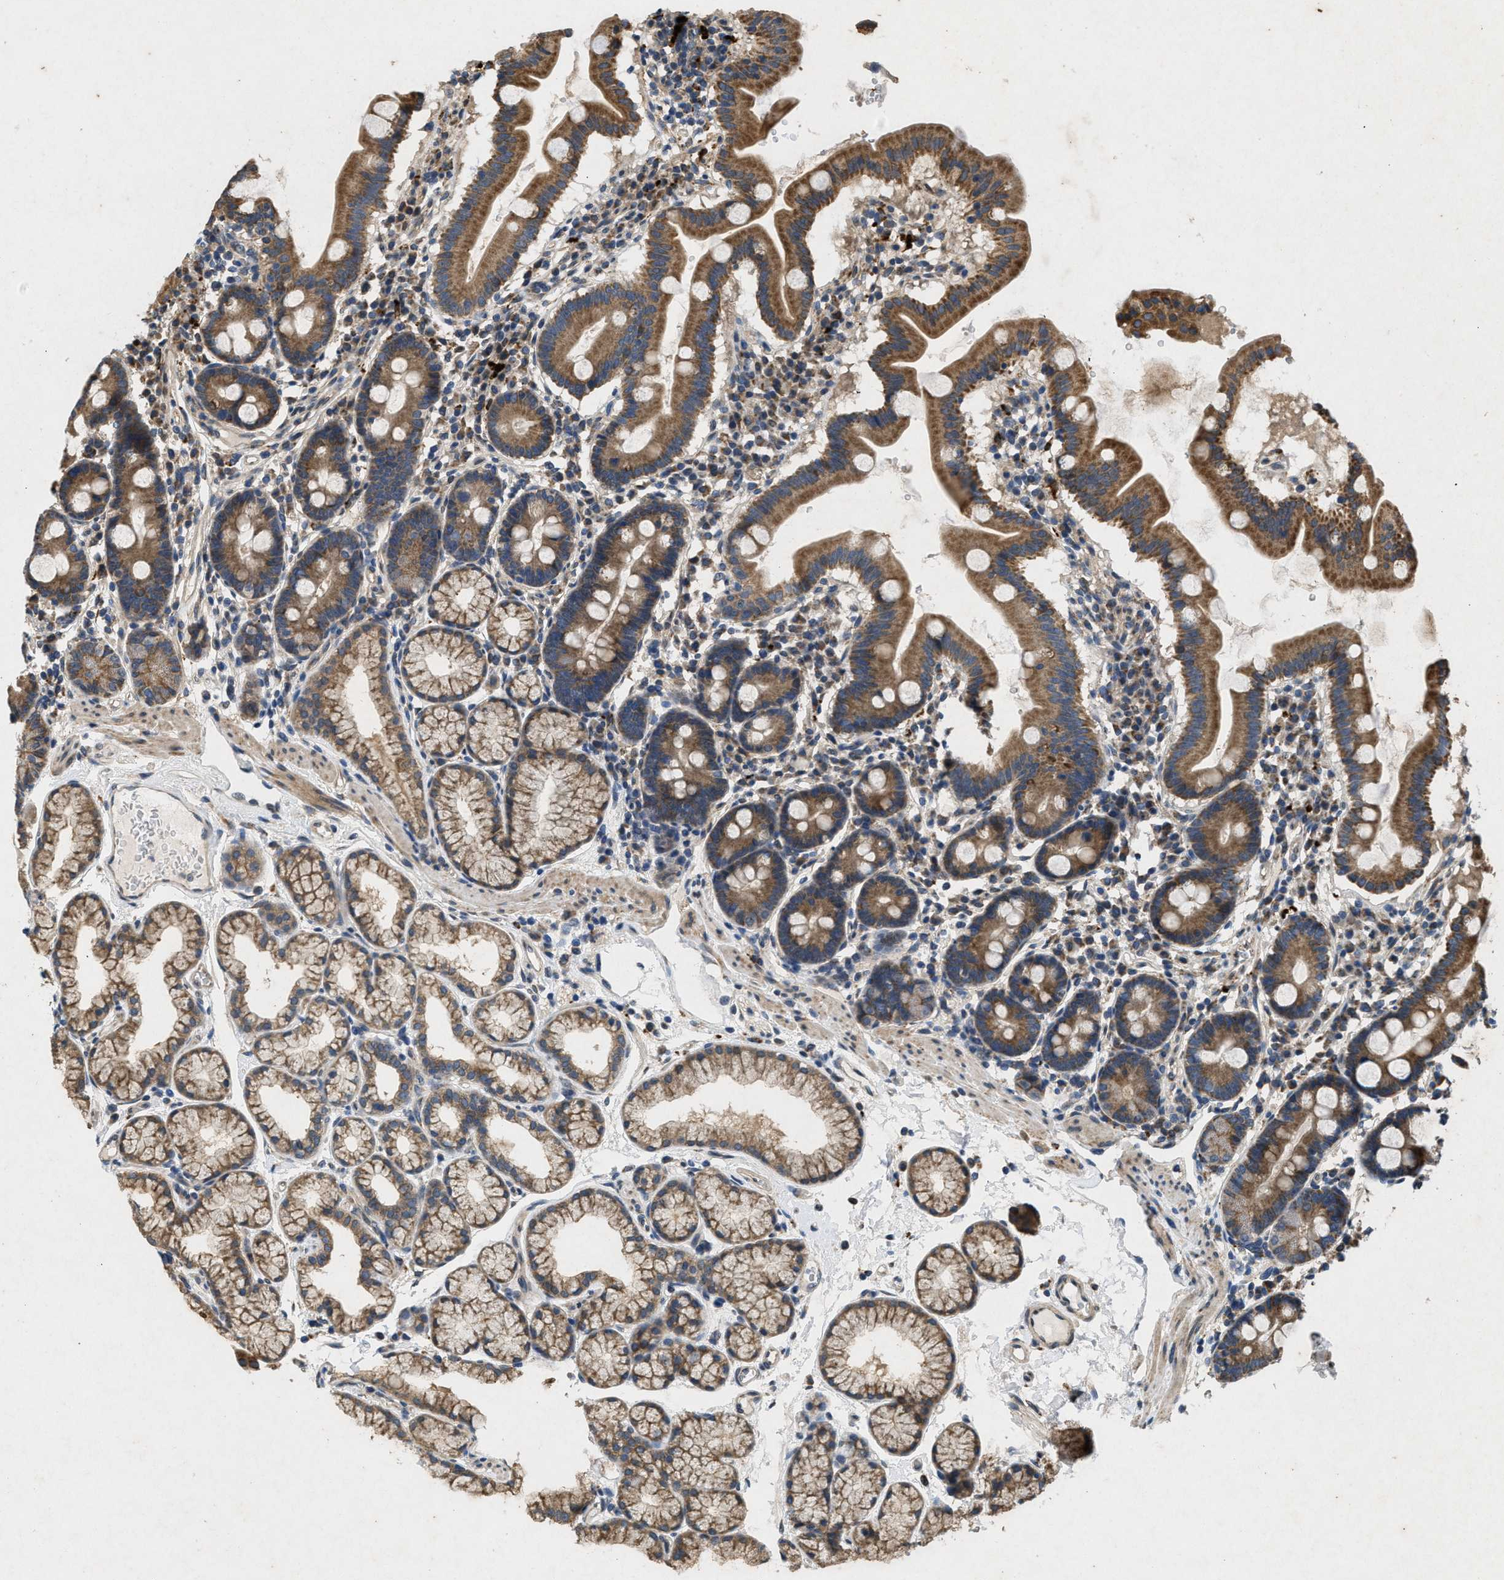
{"staining": {"intensity": "moderate", "quantity": ">75%", "location": "cytoplasmic/membranous"}, "tissue": "duodenum", "cell_type": "Glandular cells", "image_type": "normal", "snomed": [{"axis": "morphology", "description": "Normal tissue, NOS"}, {"axis": "topography", "description": "Duodenum"}], "caption": "The photomicrograph displays immunohistochemical staining of normal duodenum. There is moderate cytoplasmic/membranous staining is present in approximately >75% of glandular cells. (brown staining indicates protein expression, while blue staining denotes nuclei).", "gene": "PRKG2", "patient": {"sex": "male", "age": 50}}